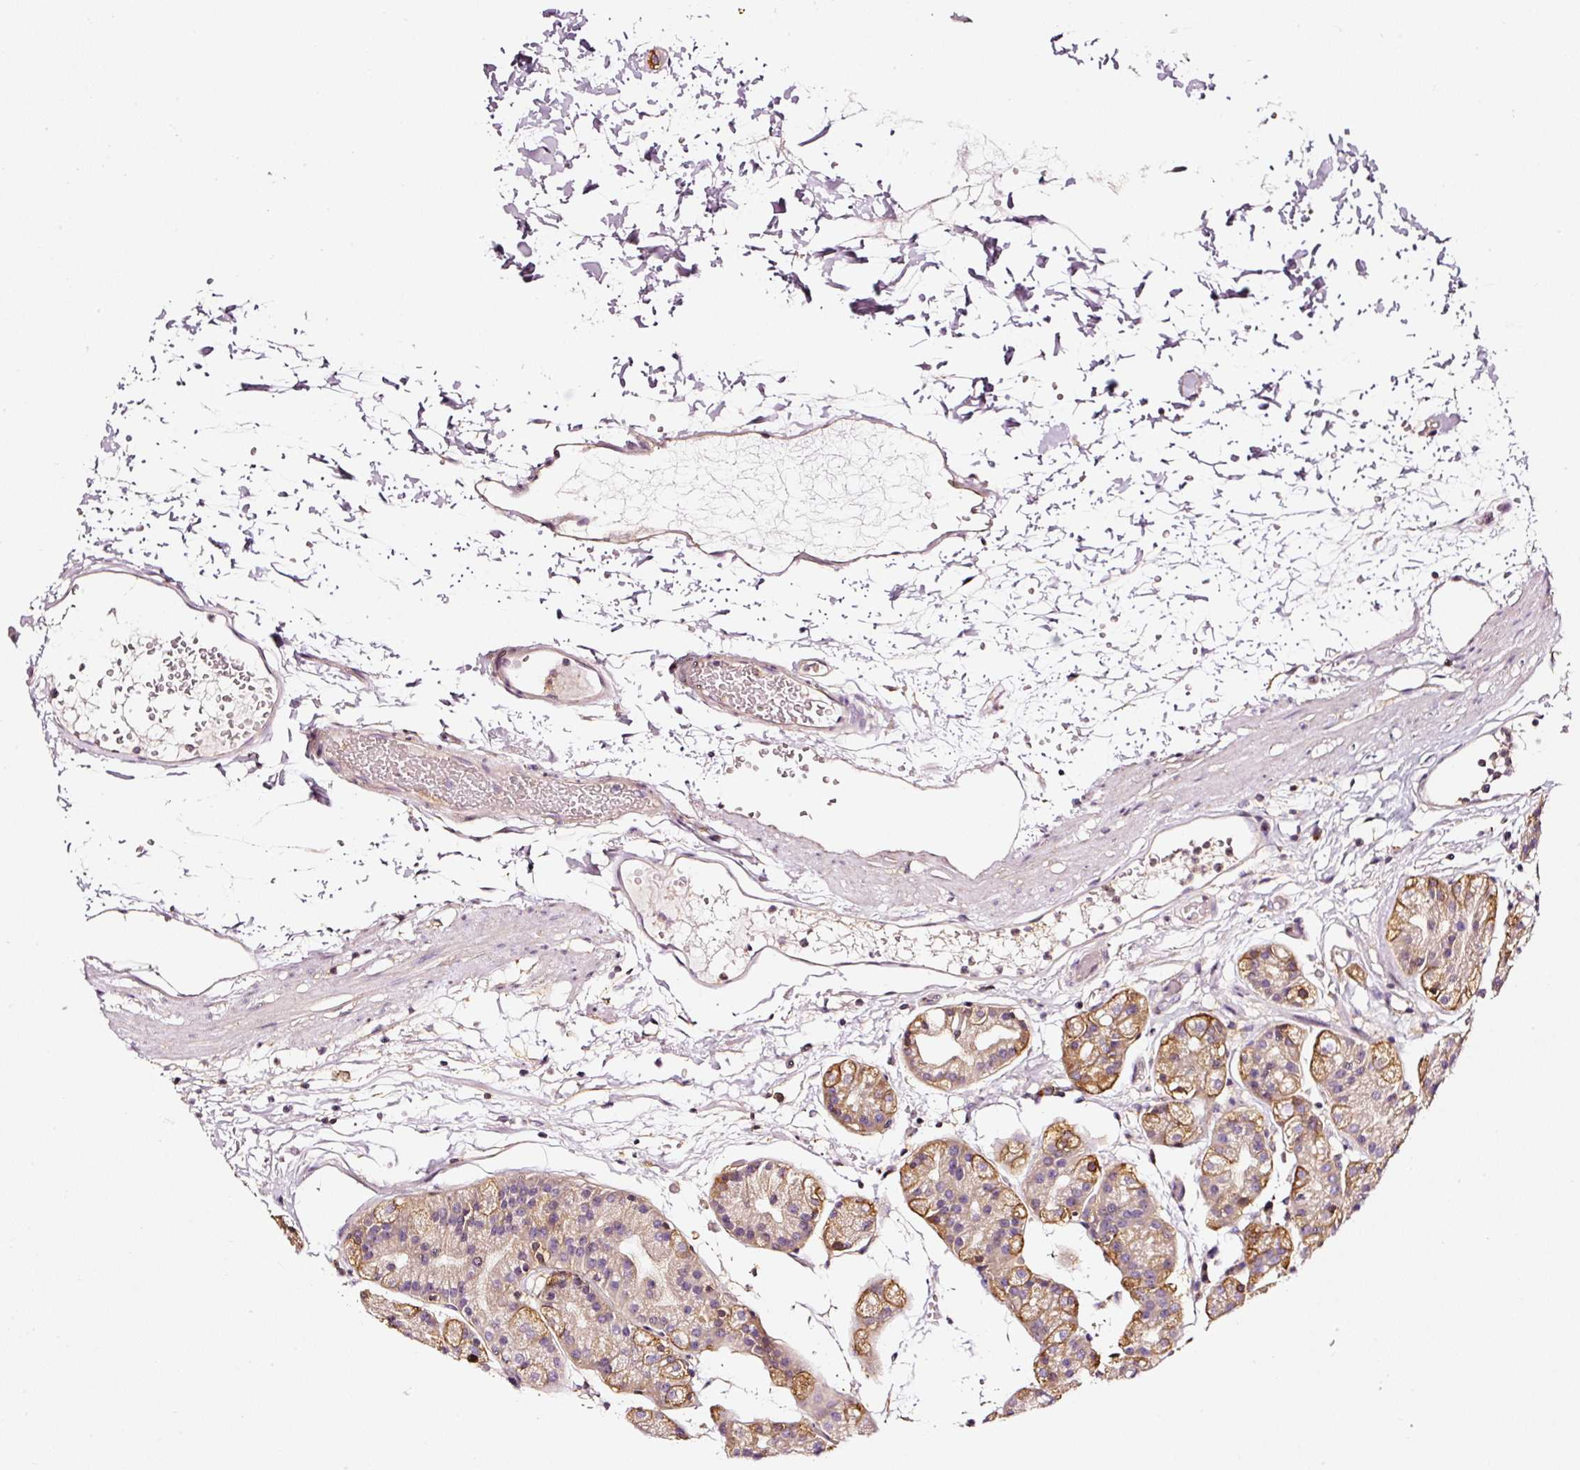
{"staining": {"intensity": "moderate", "quantity": "<25%", "location": "cytoplasmic/membranous"}, "tissue": "stomach", "cell_type": "Glandular cells", "image_type": "normal", "snomed": [{"axis": "morphology", "description": "Normal tissue, NOS"}, {"axis": "topography", "description": "Stomach"}], "caption": "The immunohistochemical stain labels moderate cytoplasmic/membranous positivity in glandular cells of normal stomach.", "gene": "CD47", "patient": {"sex": "female", "age": 57}}